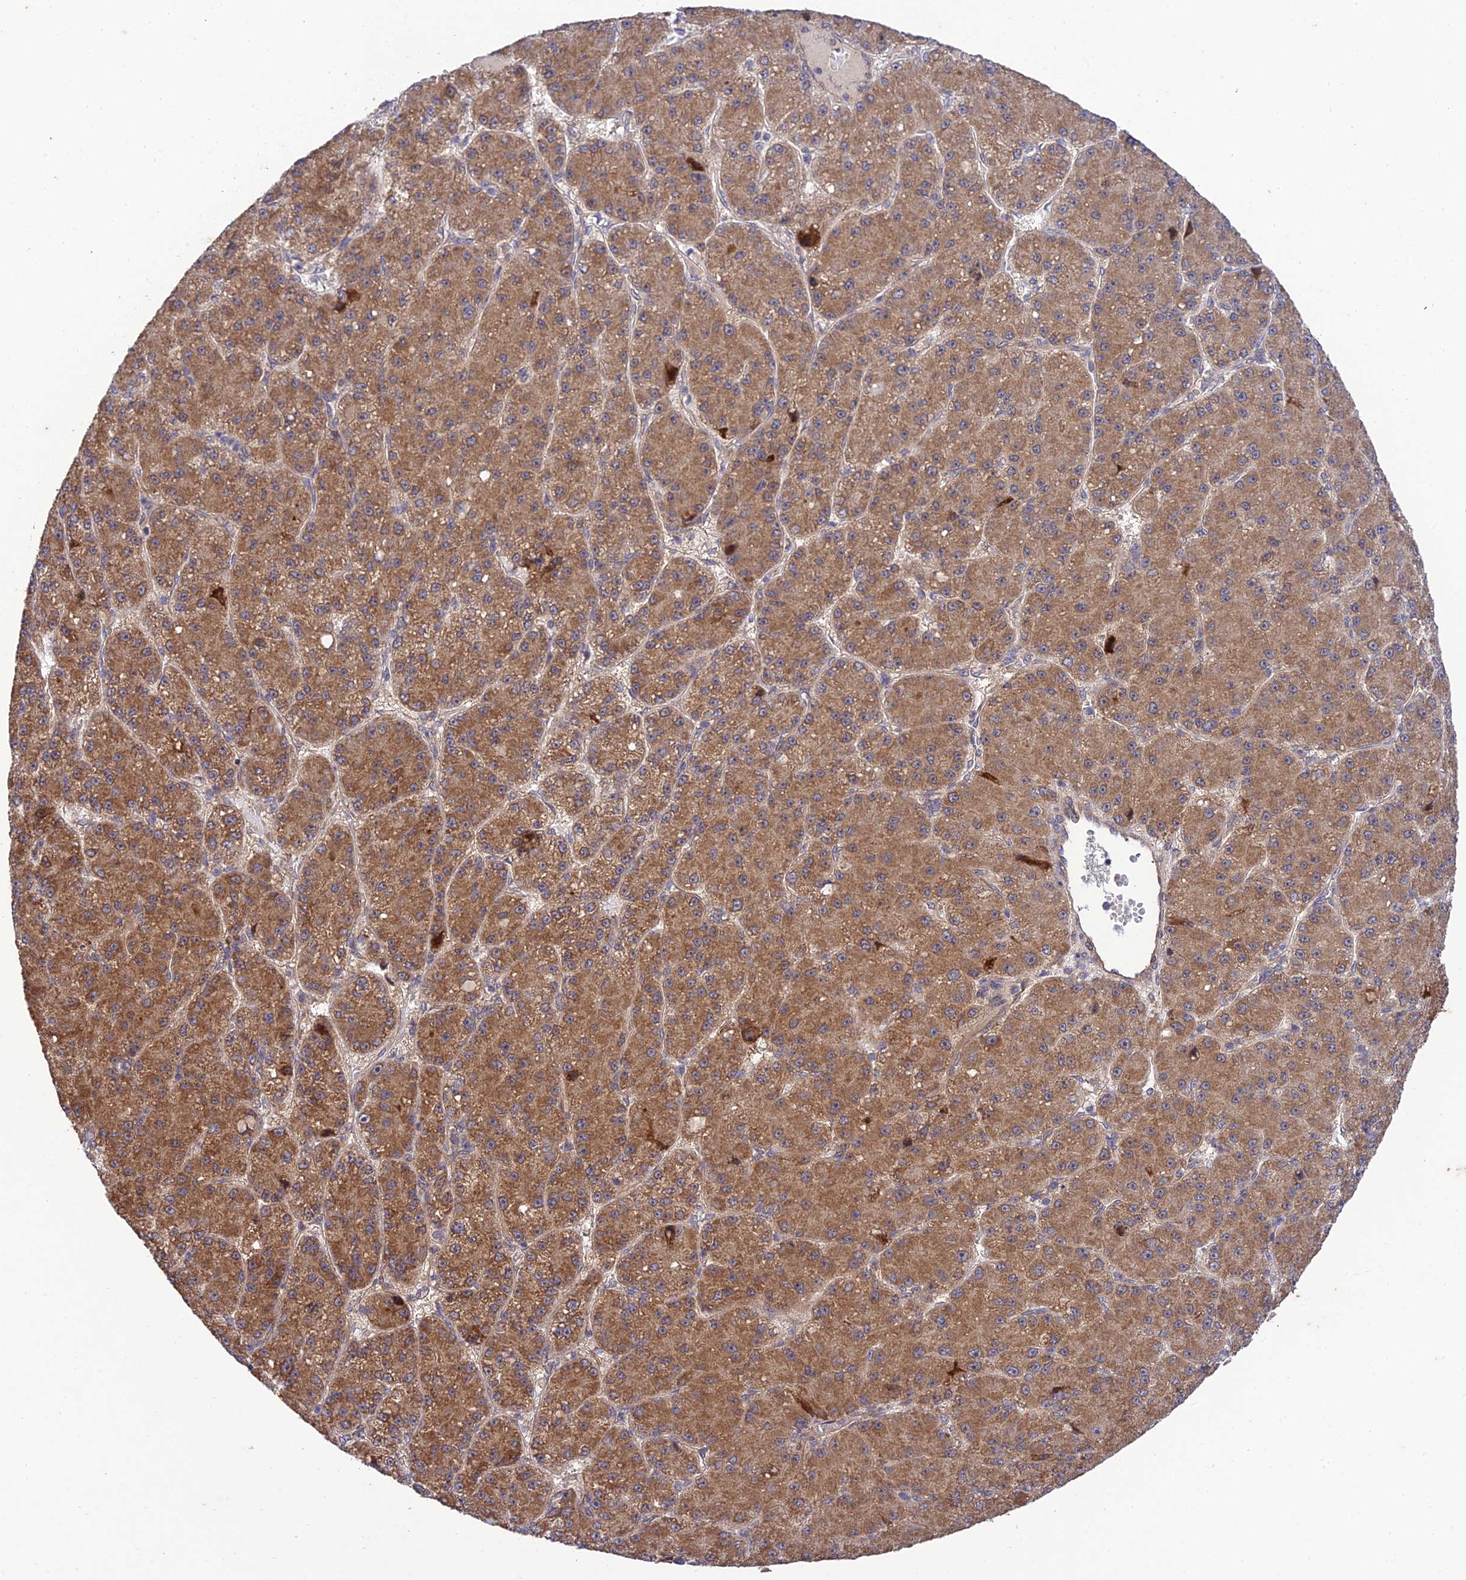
{"staining": {"intensity": "moderate", "quantity": ">75%", "location": "cytoplasmic/membranous"}, "tissue": "liver cancer", "cell_type": "Tumor cells", "image_type": "cancer", "snomed": [{"axis": "morphology", "description": "Carcinoma, Hepatocellular, NOS"}, {"axis": "topography", "description": "Liver"}], "caption": "A histopathology image of human liver cancer stained for a protein exhibits moderate cytoplasmic/membranous brown staining in tumor cells. (Brightfield microscopy of DAB IHC at high magnification).", "gene": "PLEKHG2", "patient": {"sex": "male", "age": 67}}